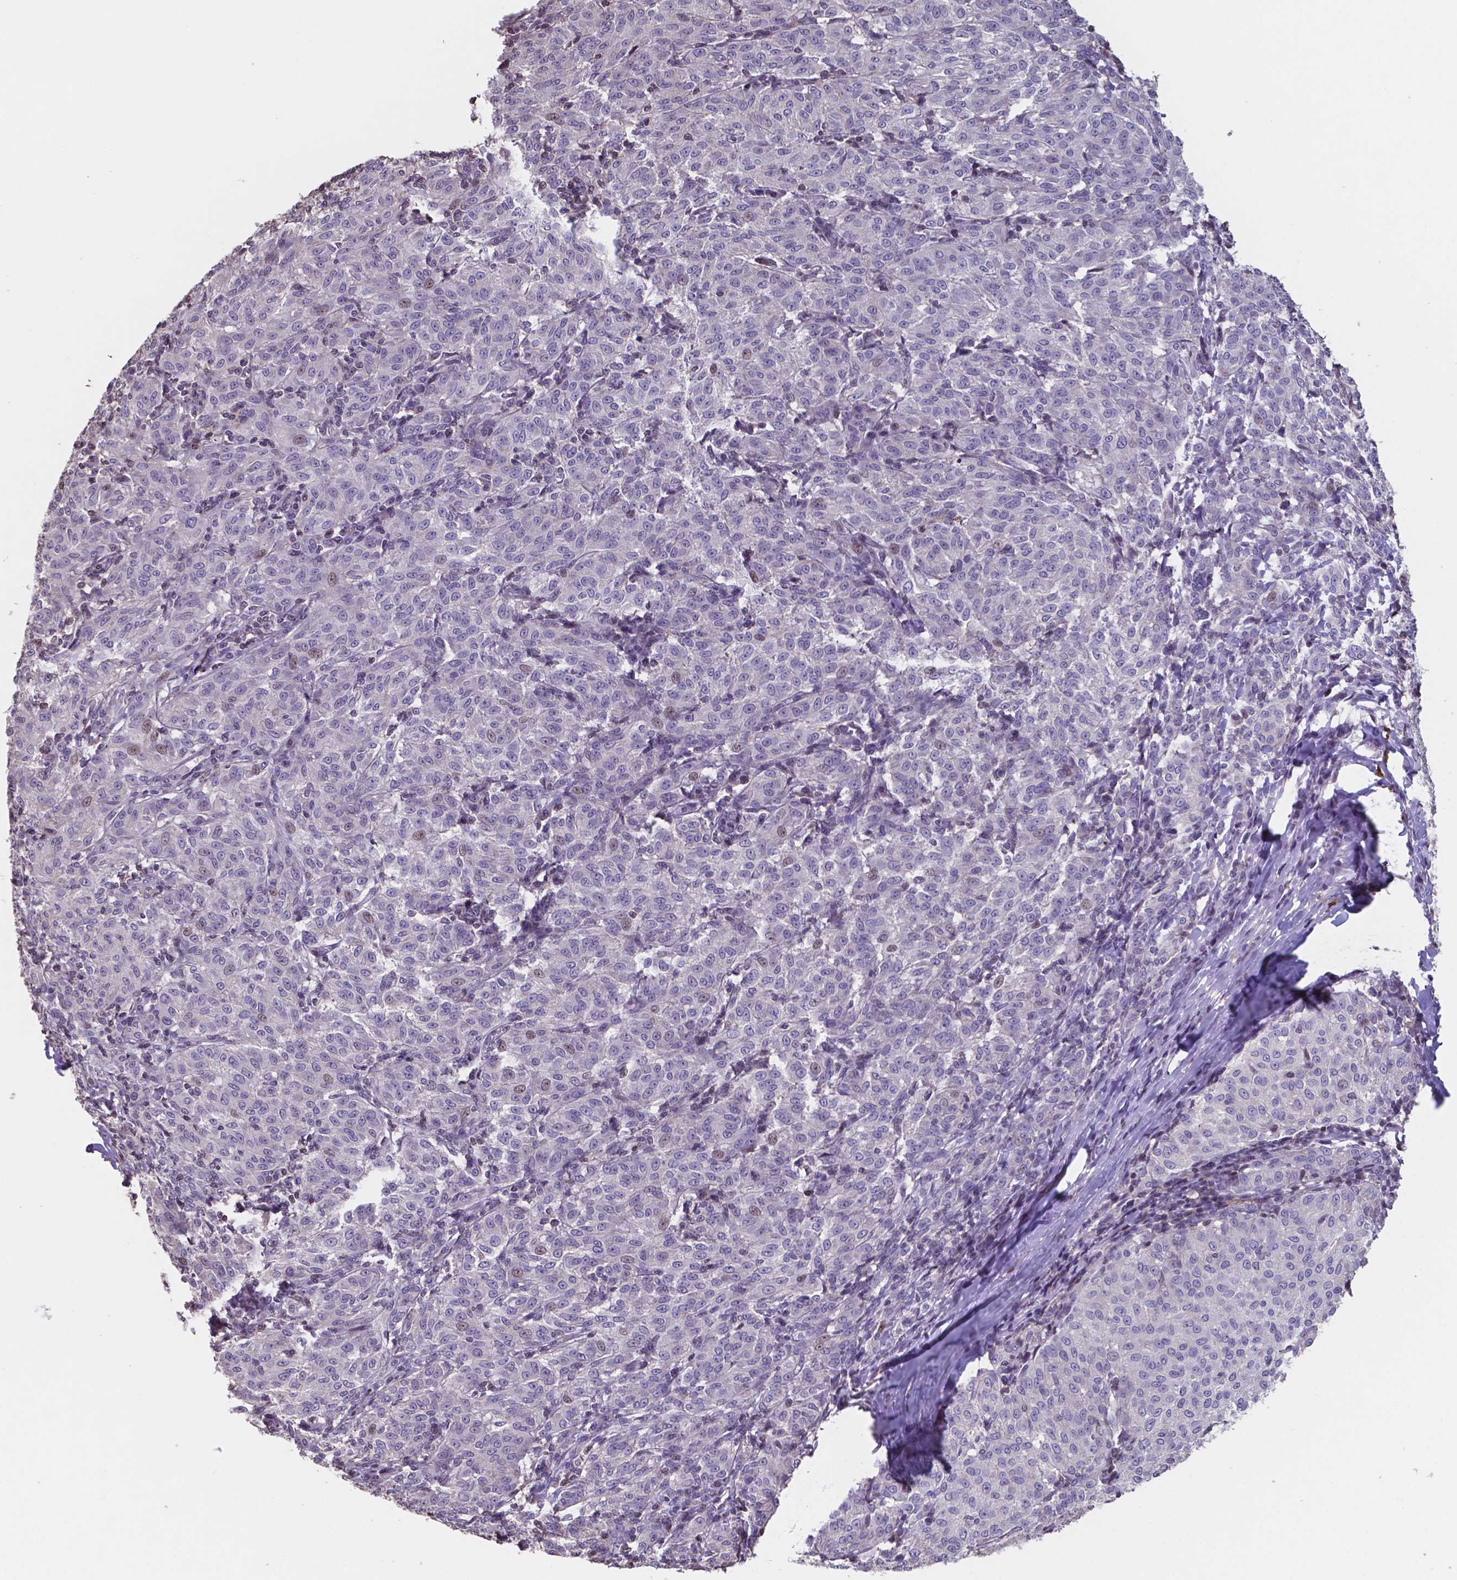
{"staining": {"intensity": "weak", "quantity": "<25%", "location": "nuclear"}, "tissue": "melanoma", "cell_type": "Tumor cells", "image_type": "cancer", "snomed": [{"axis": "morphology", "description": "Malignant melanoma, NOS"}, {"axis": "topography", "description": "Skin"}], "caption": "Immunohistochemistry photomicrograph of neoplastic tissue: human malignant melanoma stained with DAB shows no significant protein expression in tumor cells.", "gene": "MLC1", "patient": {"sex": "female", "age": 72}}